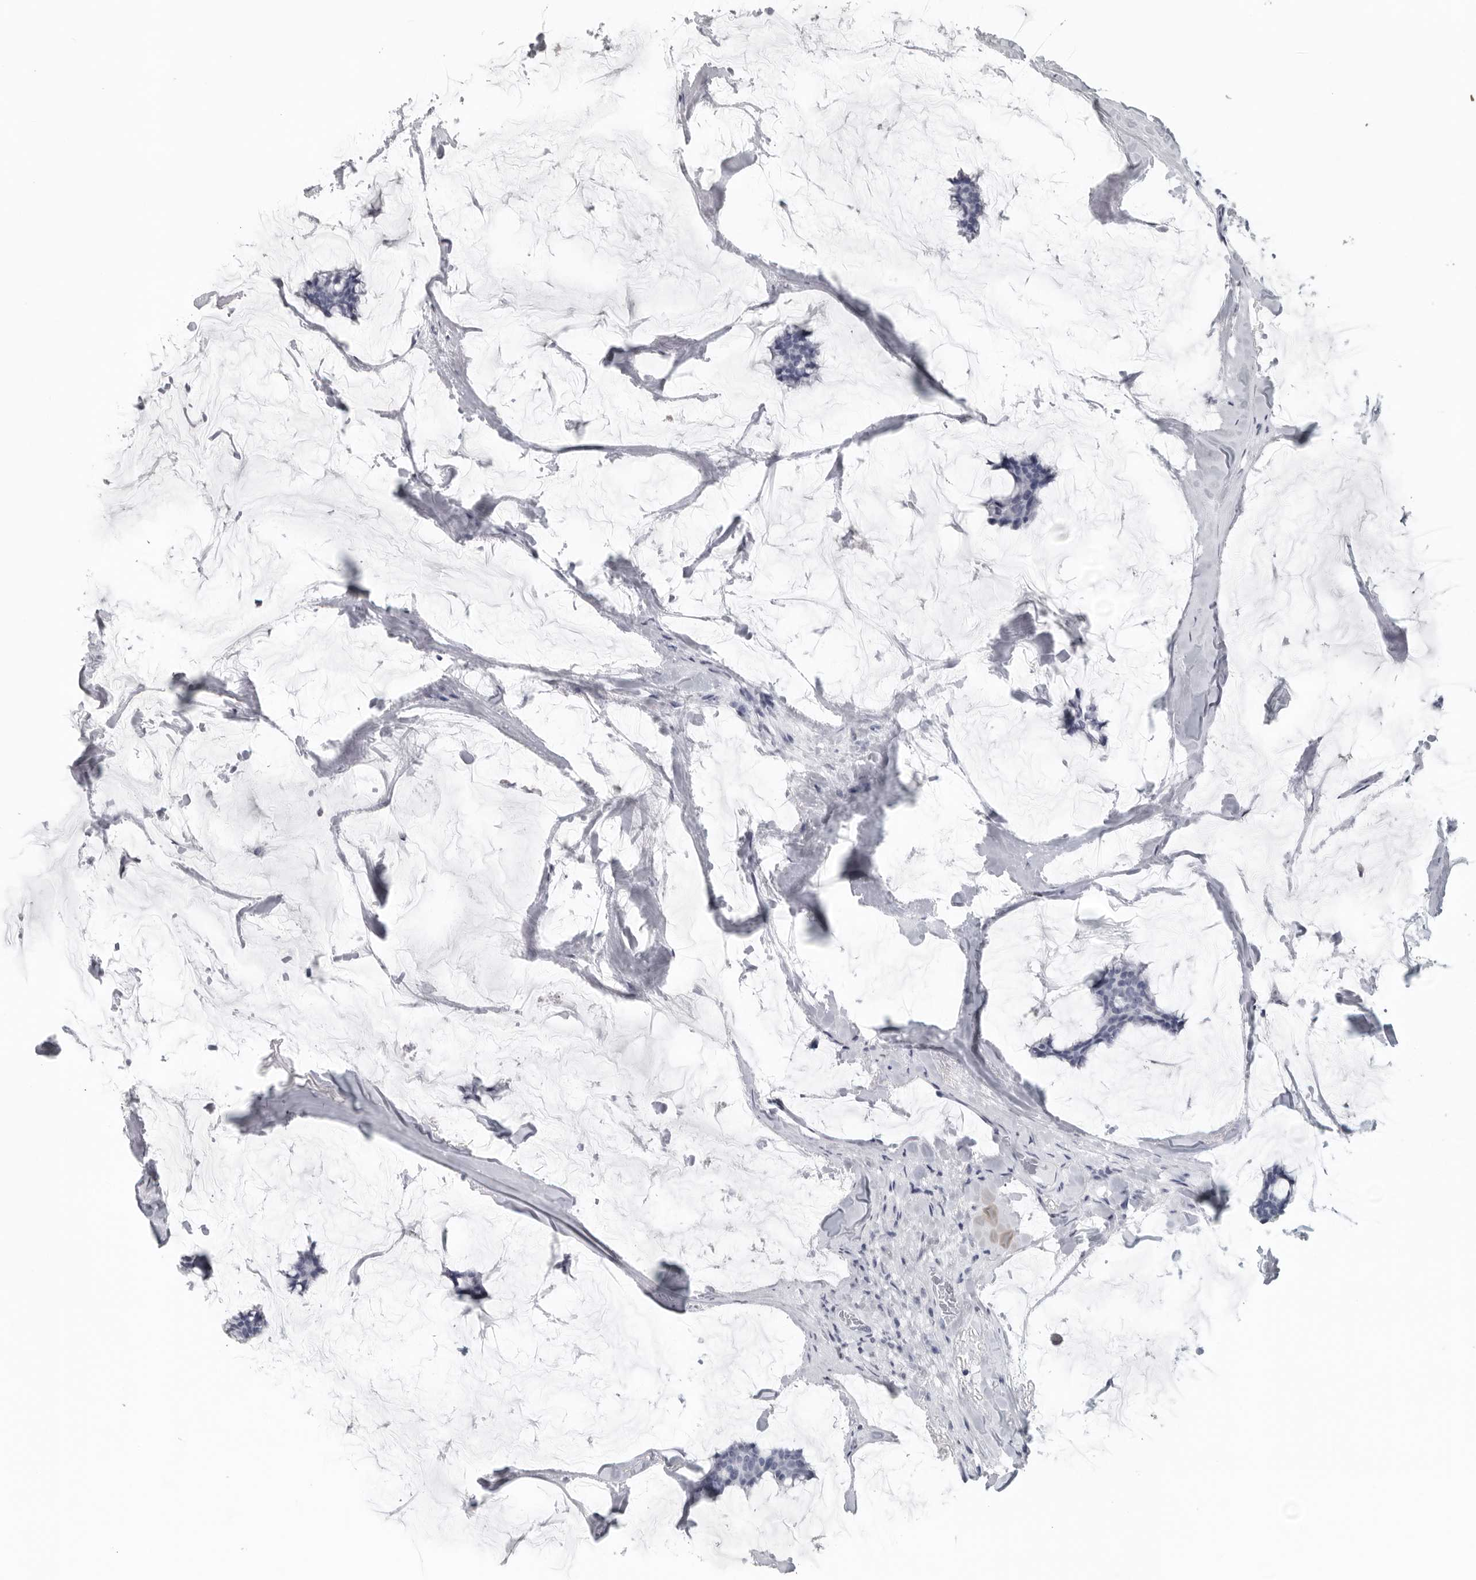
{"staining": {"intensity": "negative", "quantity": "none", "location": "none"}, "tissue": "breast cancer", "cell_type": "Tumor cells", "image_type": "cancer", "snomed": [{"axis": "morphology", "description": "Duct carcinoma"}, {"axis": "topography", "description": "Breast"}], "caption": "Immunohistochemical staining of infiltrating ductal carcinoma (breast) demonstrates no significant staining in tumor cells. The staining is performed using DAB brown chromogen with nuclei counter-stained in using hematoxylin.", "gene": "SATB2", "patient": {"sex": "female", "age": 93}}